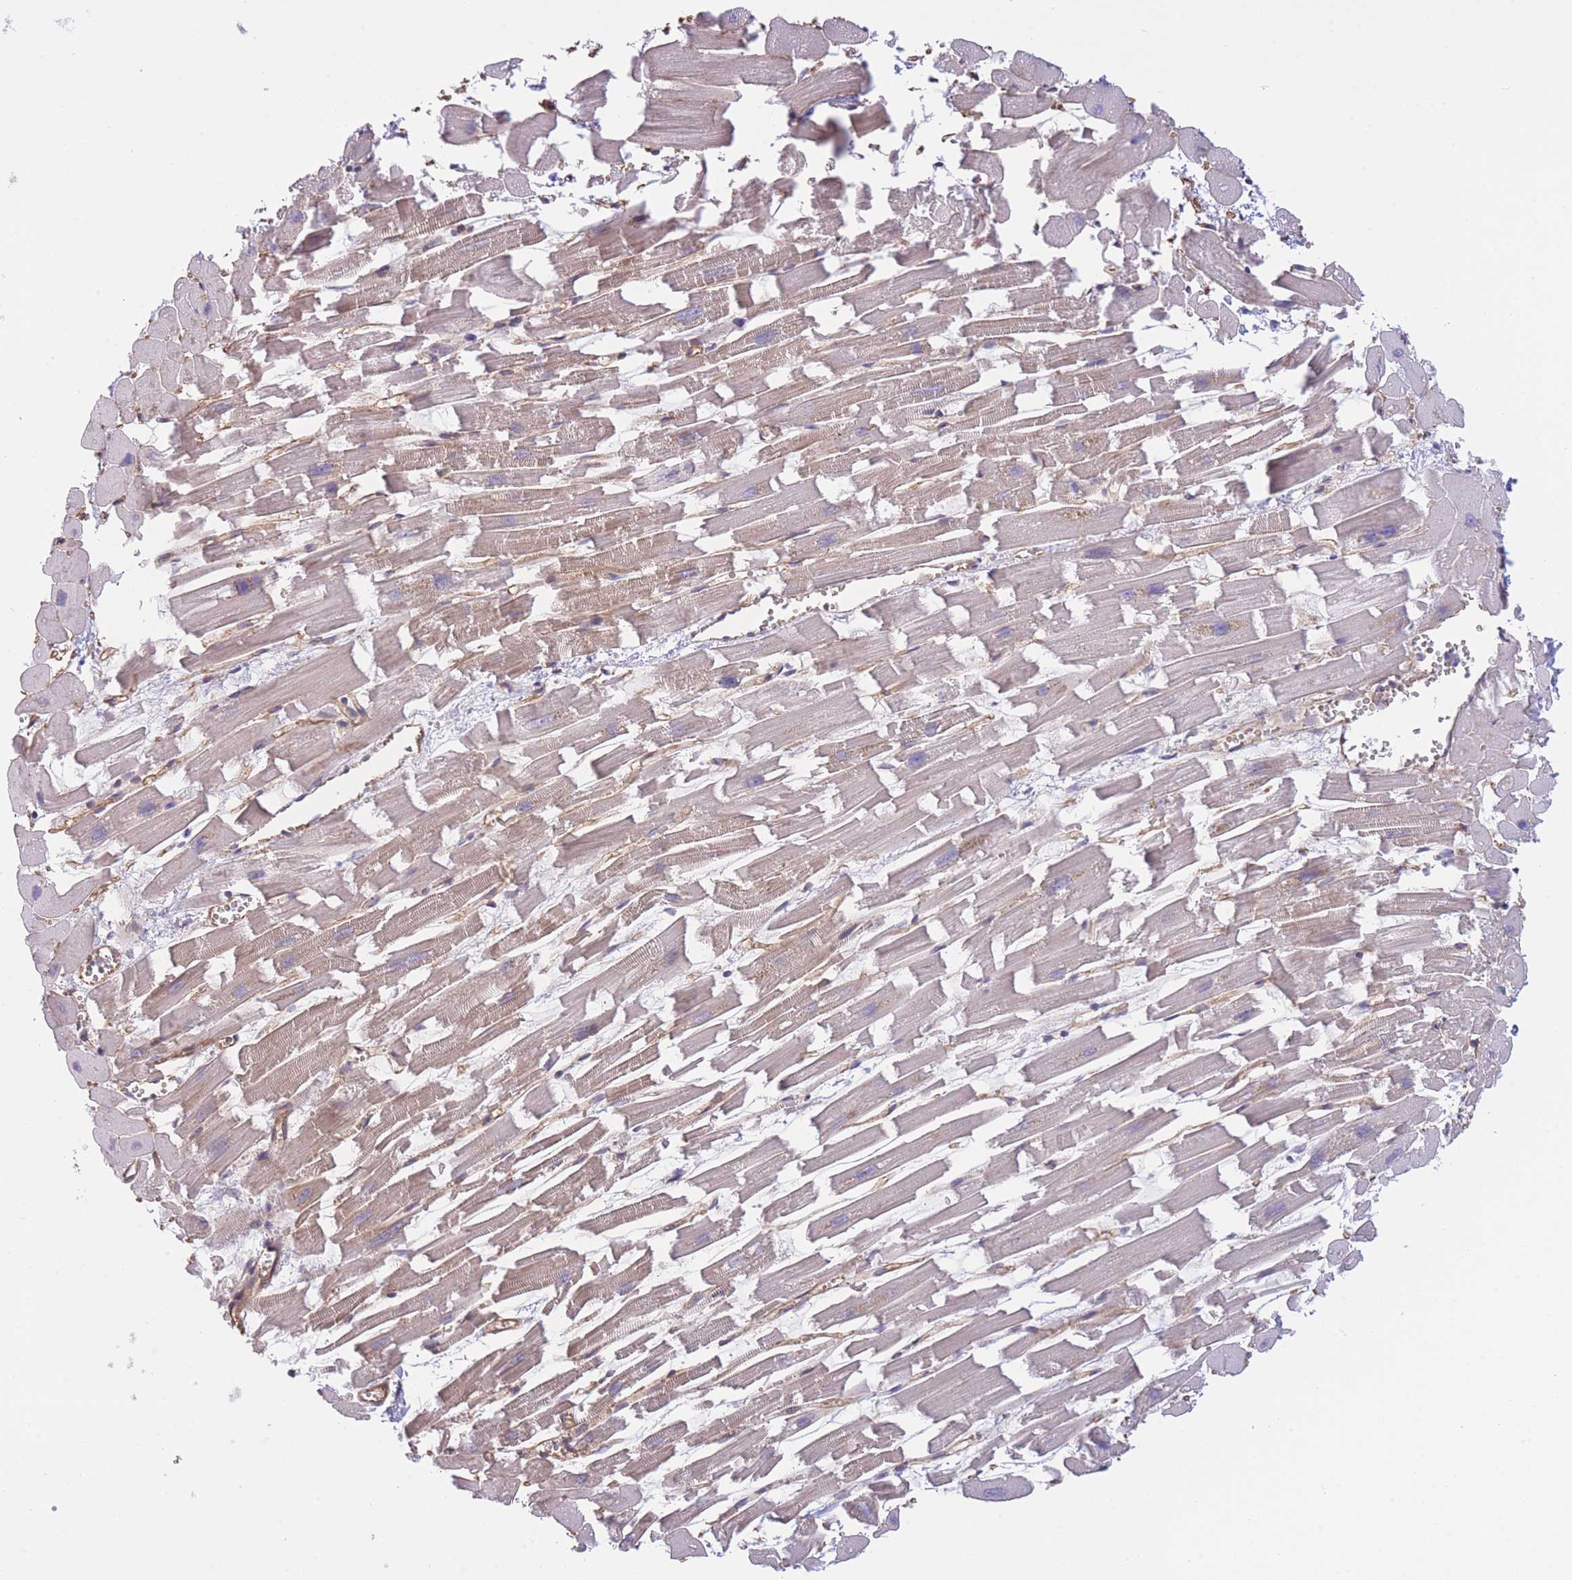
{"staining": {"intensity": "weak", "quantity": ">75%", "location": "cytoplasmic/membranous"}, "tissue": "heart muscle", "cell_type": "Cardiomyocytes", "image_type": "normal", "snomed": [{"axis": "morphology", "description": "Normal tissue, NOS"}, {"axis": "topography", "description": "Heart"}], "caption": "Immunohistochemical staining of unremarkable human heart muscle demonstrates >75% levels of weak cytoplasmic/membranous protein staining in about >75% of cardiomyocytes.", "gene": "CDC25B", "patient": {"sex": "female", "age": 64}}